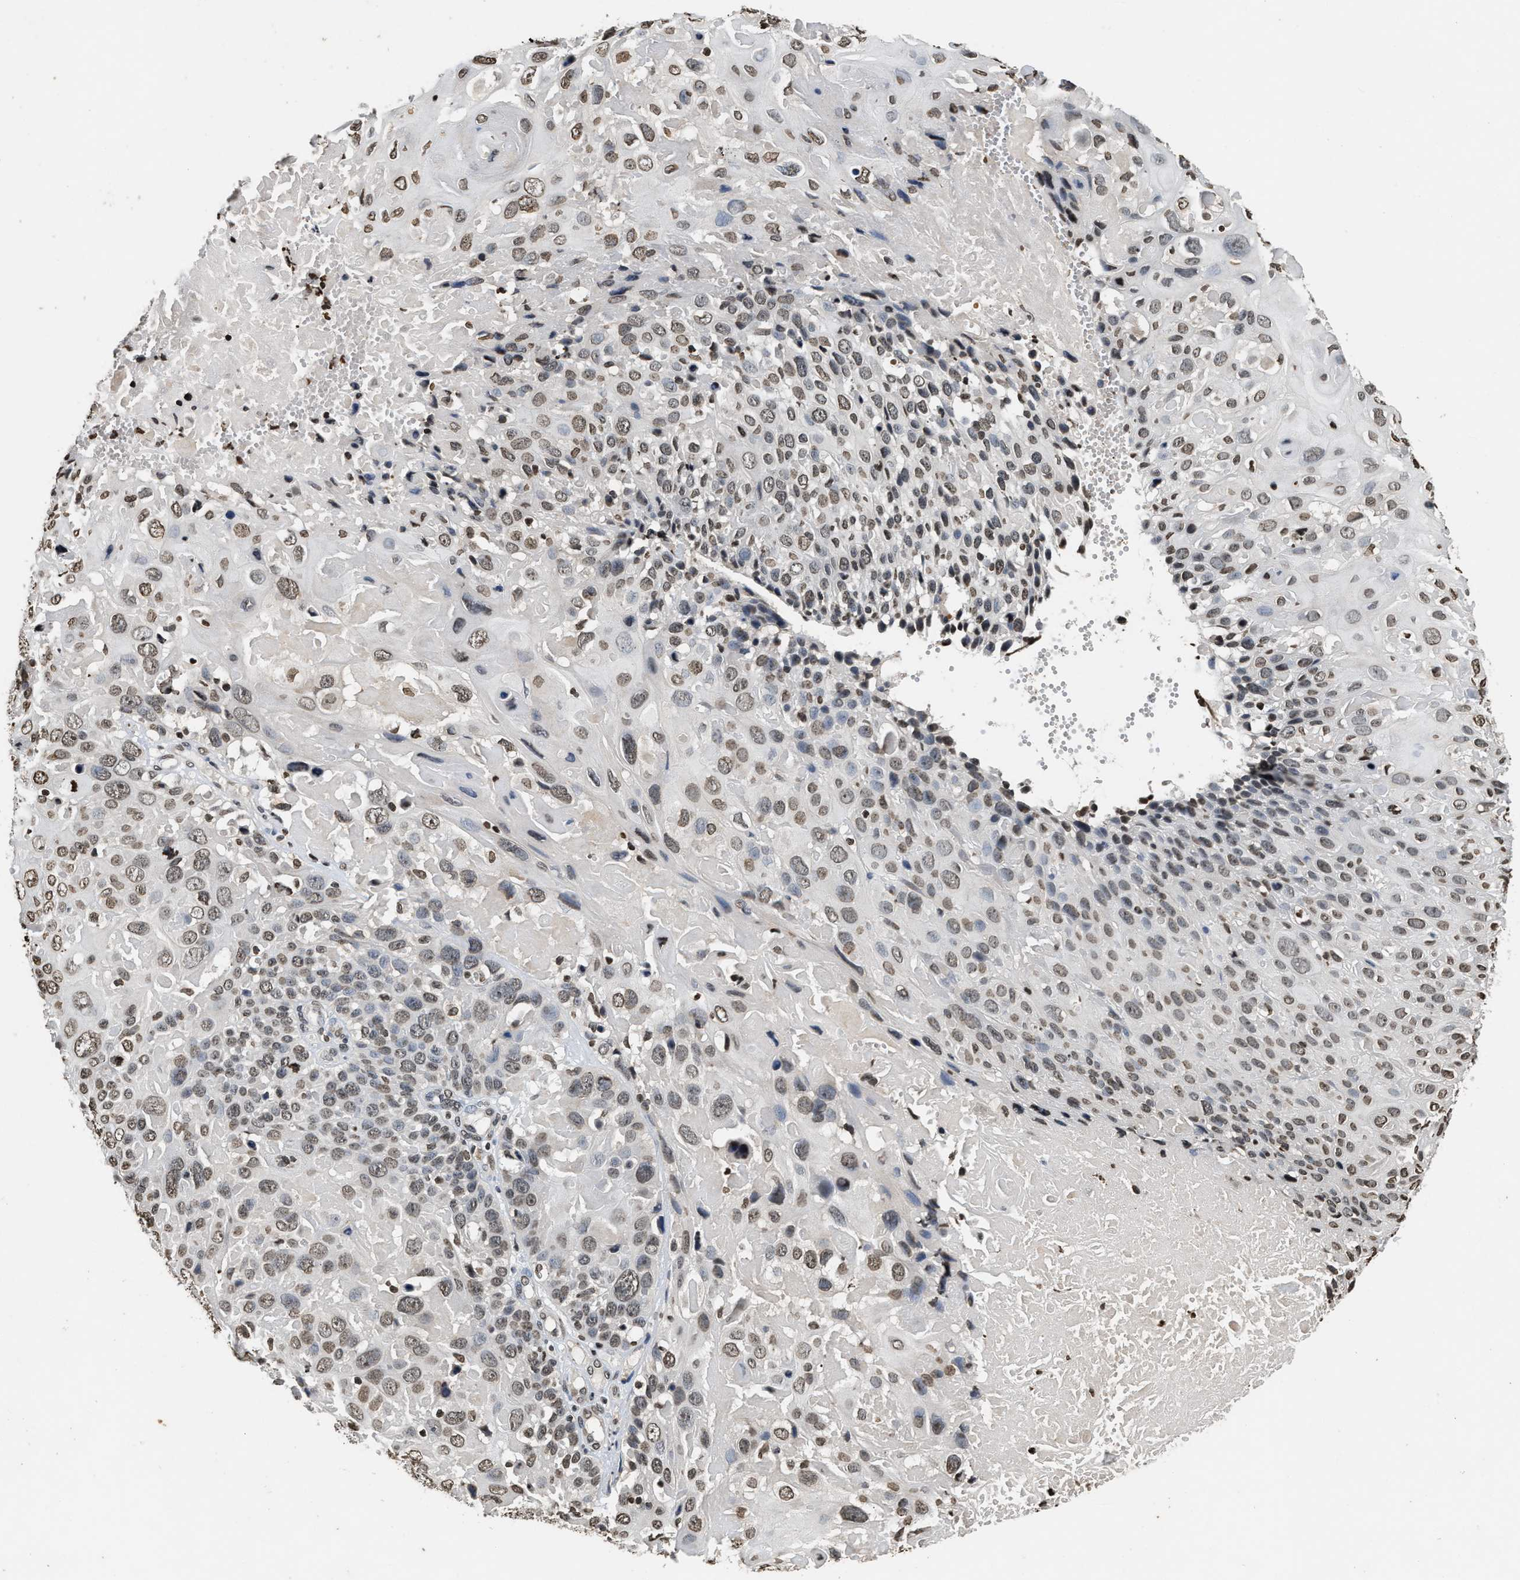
{"staining": {"intensity": "weak", "quantity": ">75%", "location": "nuclear"}, "tissue": "cervical cancer", "cell_type": "Tumor cells", "image_type": "cancer", "snomed": [{"axis": "morphology", "description": "Squamous cell carcinoma, NOS"}, {"axis": "topography", "description": "Cervix"}], "caption": "There is low levels of weak nuclear positivity in tumor cells of cervical cancer (squamous cell carcinoma), as demonstrated by immunohistochemical staining (brown color).", "gene": "DNASE1L3", "patient": {"sex": "female", "age": 74}}